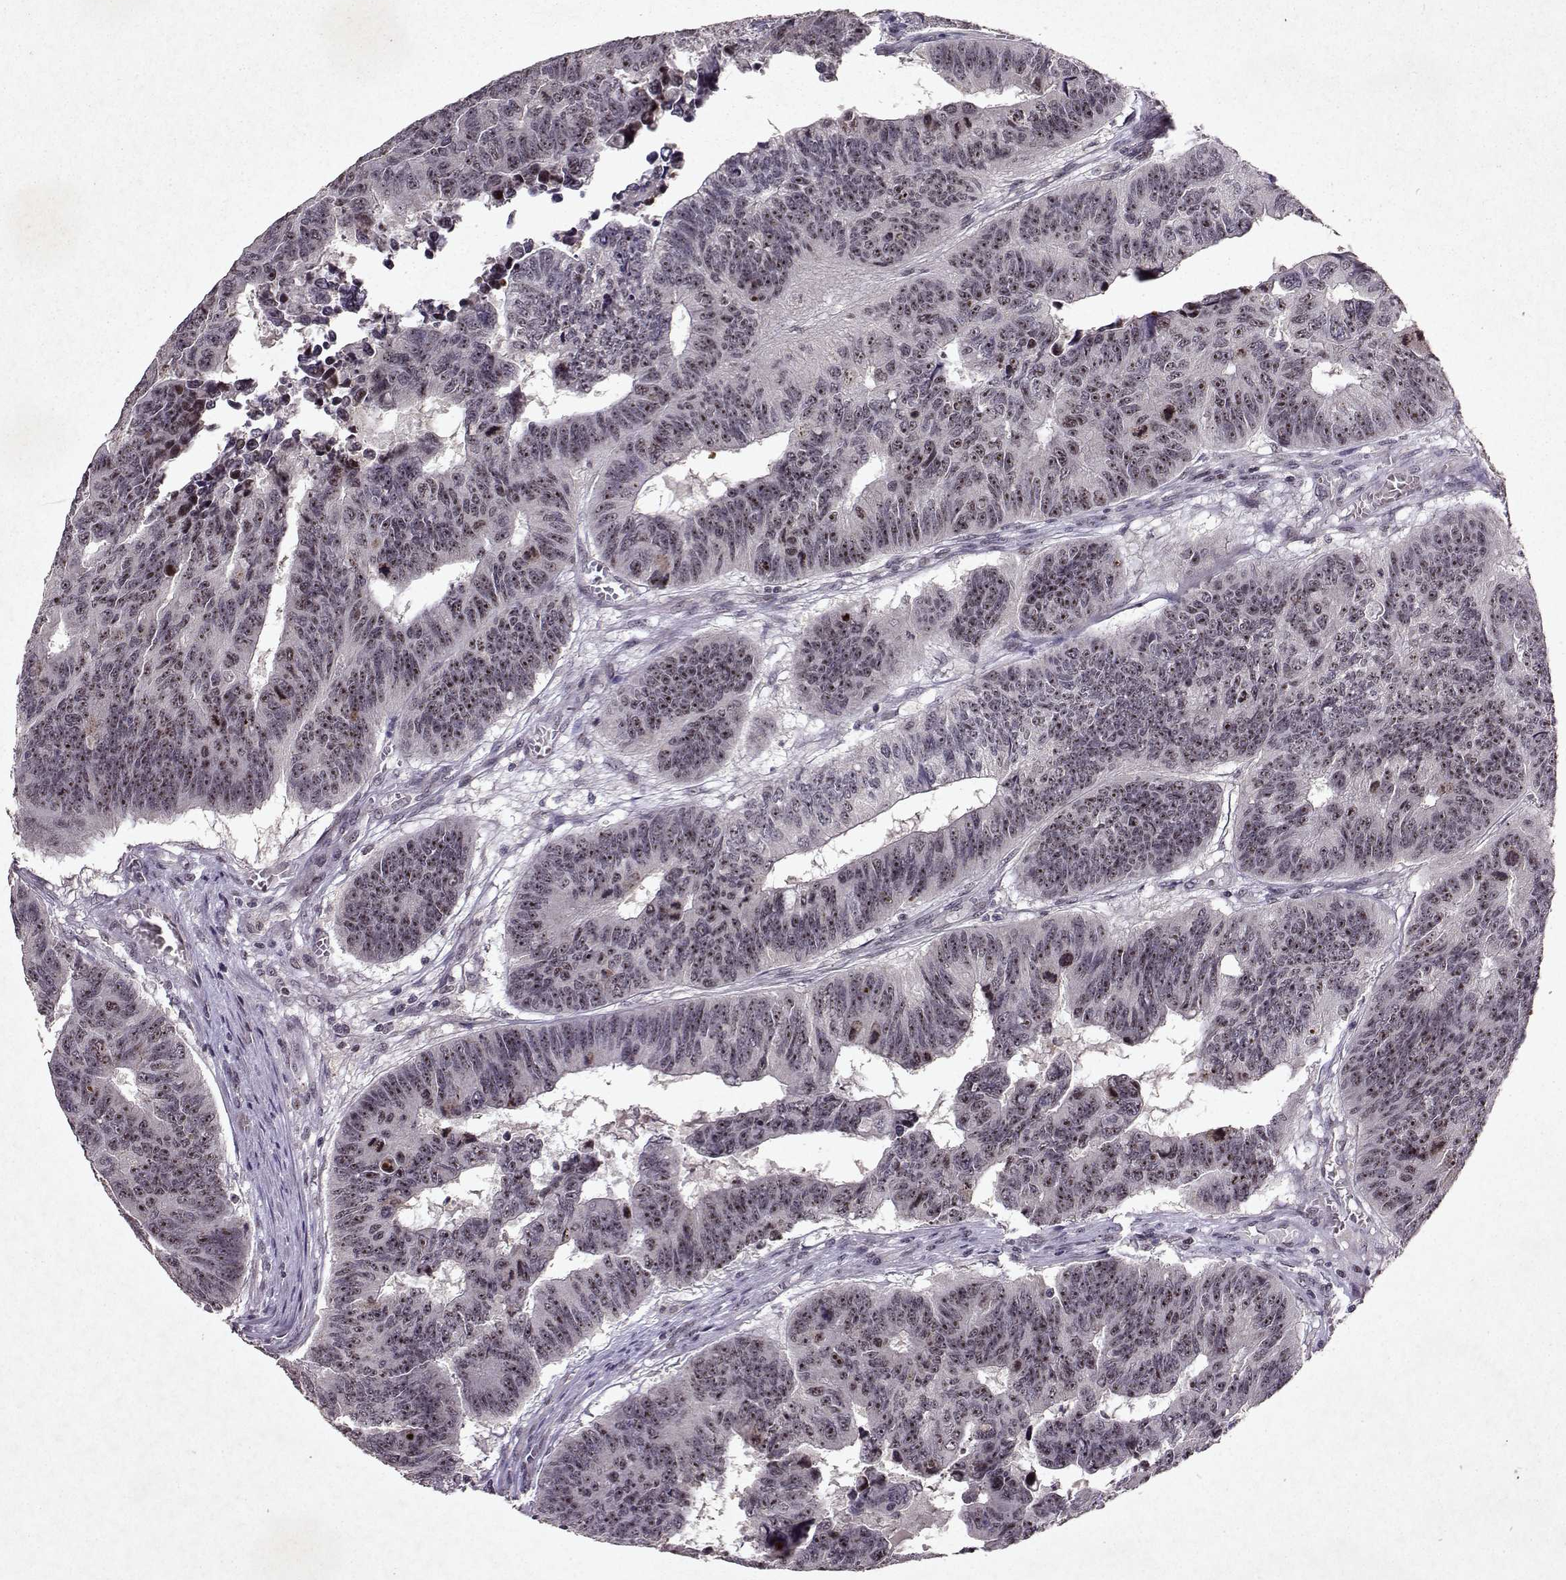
{"staining": {"intensity": "moderate", "quantity": "25%-75%", "location": "nuclear"}, "tissue": "colorectal cancer", "cell_type": "Tumor cells", "image_type": "cancer", "snomed": [{"axis": "morphology", "description": "Adenocarcinoma, NOS"}, {"axis": "topography", "description": "Appendix"}, {"axis": "topography", "description": "Colon"}, {"axis": "topography", "description": "Cecum"}, {"axis": "topography", "description": "Colon asc"}], "caption": "Immunohistochemical staining of human adenocarcinoma (colorectal) displays medium levels of moderate nuclear protein staining in approximately 25%-75% of tumor cells.", "gene": "DDX56", "patient": {"sex": "female", "age": 85}}